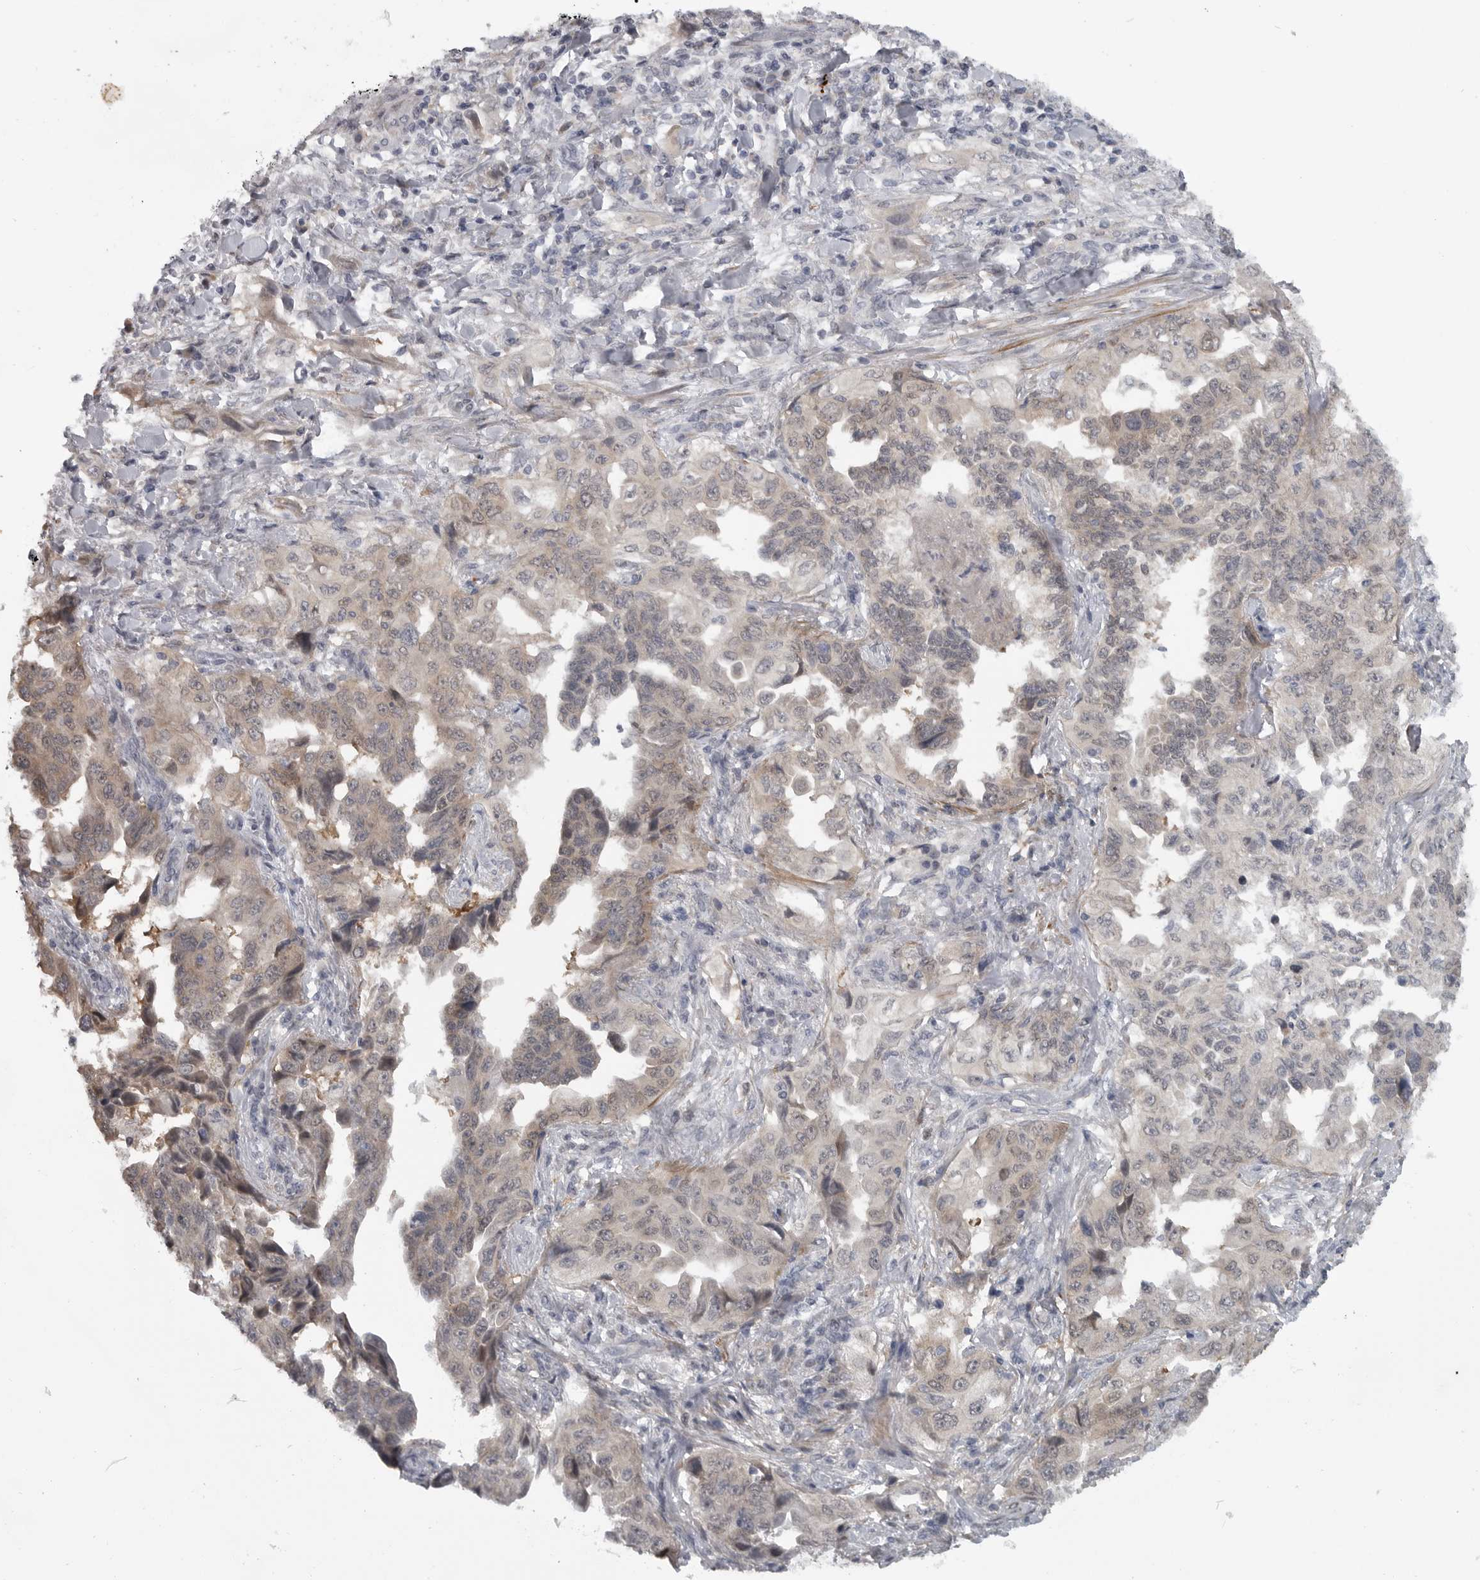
{"staining": {"intensity": "weak", "quantity": "25%-75%", "location": "cytoplasmic/membranous,nuclear"}, "tissue": "lung cancer", "cell_type": "Tumor cells", "image_type": "cancer", "snomed": [{"axis": "morphology", "description": "Adenocarcinoma, NOS"}, {"axis": "topography", "description": "Lung"}], "caption": "Human adenocarcinoma (lung) stained with a protein marker demonstrates weak staining in tumor cells.", "gene": "PPP1R9A", "patient": {"sex": "female", "age": 51}}